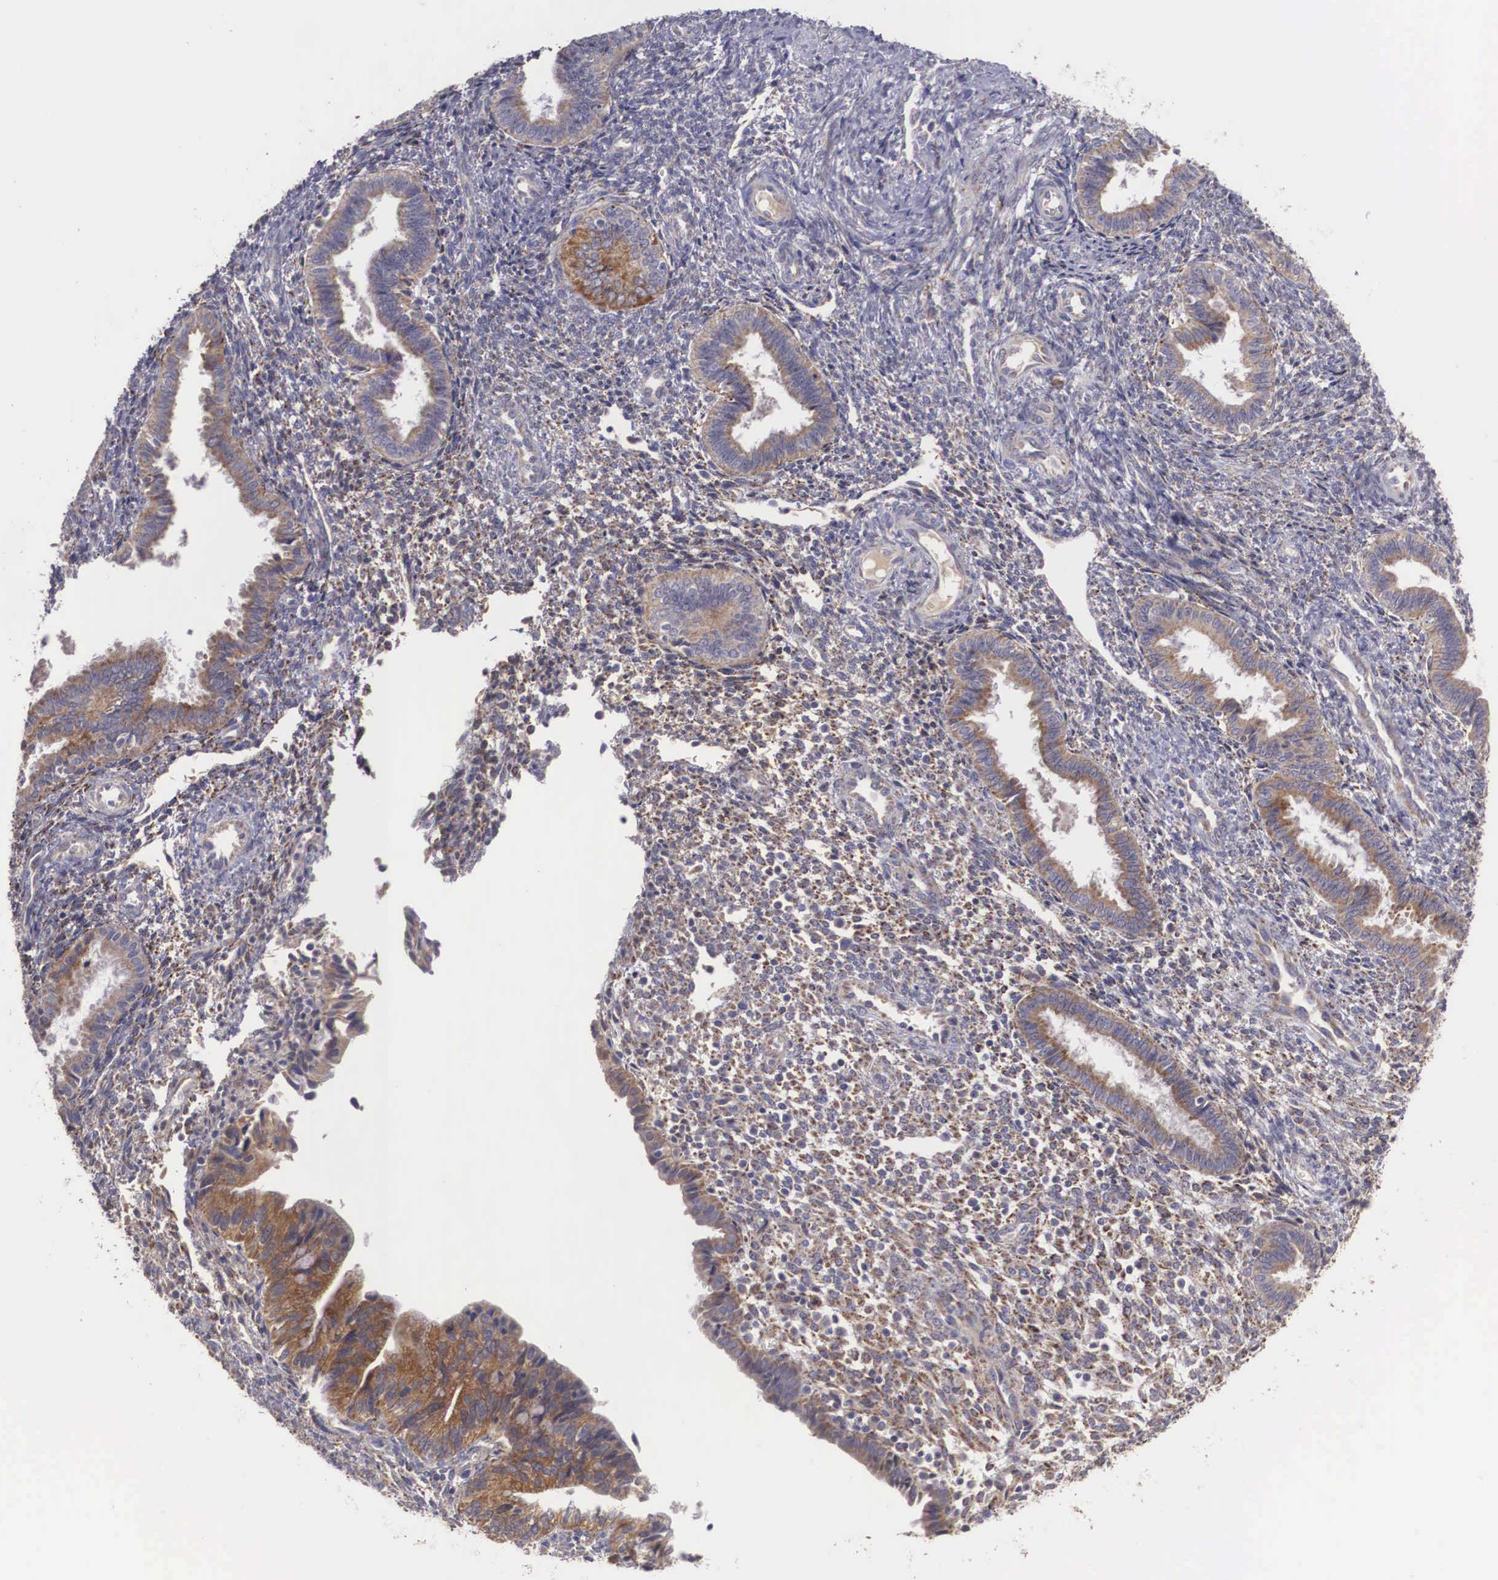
{"staining": {"intensity": "negative", "quantity": "none", "location": "none"}, "tissue": "endometrium", "cell_type": "Cells in endometrial stroma", "image_type": "normal", "snomed": [{"axis": "morphology", "description": "Normal tissue, NOS"}, {"axis": "topography", "description": "Endometrium"}], "caption": "IHC of benign endometrium demonstrates no positivity in cells in endometrial stroma.", "gene": "NREP", "patient": {"sex": "female", "age": 36}}